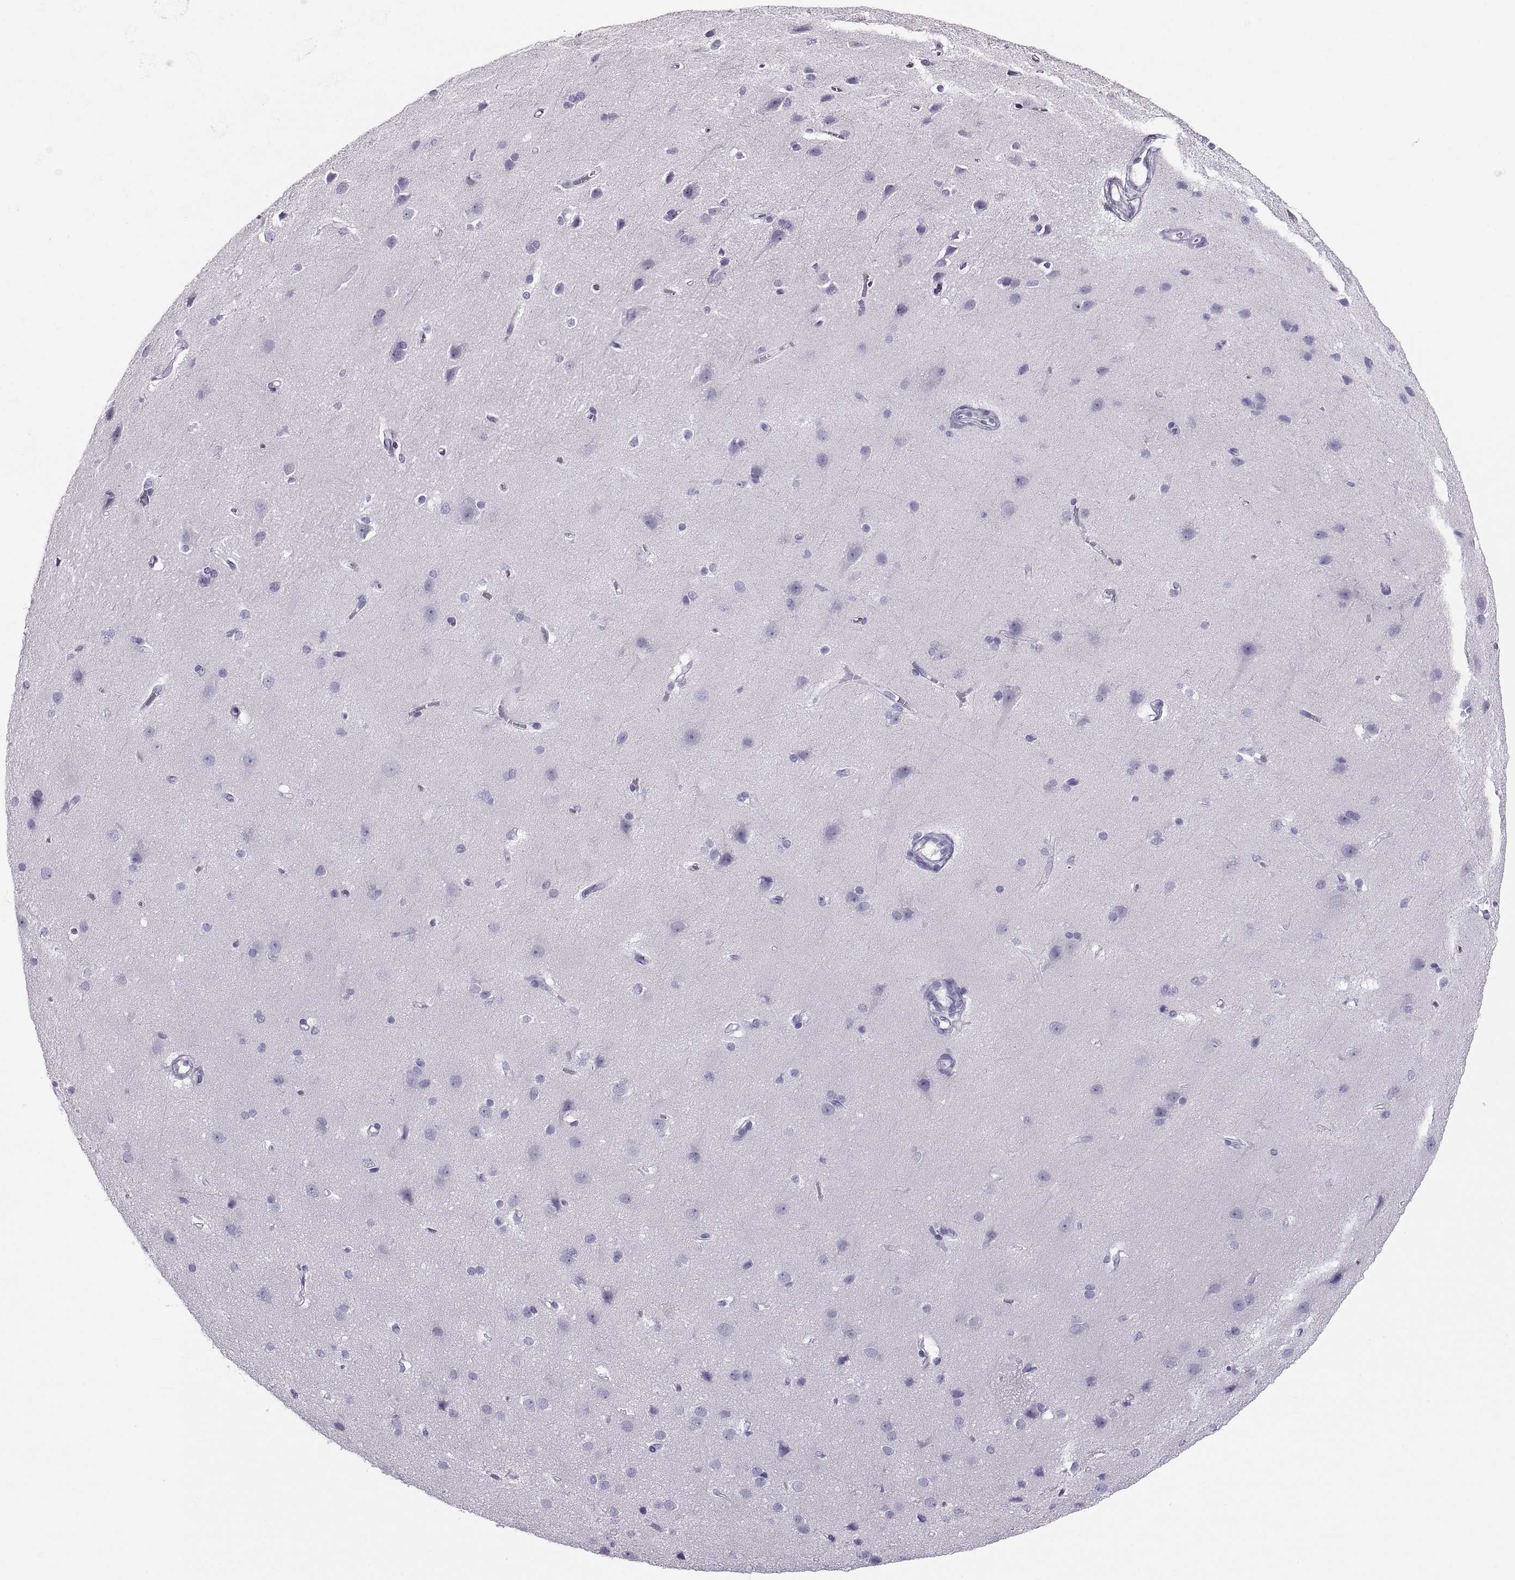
{"staining": {"intensity": "negative", "quantity": "none", "location": "none"}, "tissue": "cerebral cortex", "cell_type": "Endothelial cells", "image_type": "normal", "snomed": [{"axis": "morphology", "description": "Normal tissue, NOS"}, {"axis": "topography", "description": "Cerebral cortex"}], "caption": "Immunohistochemistry (IHC) micrograph of unremarkable cerebral cortex: cerebral cortex stained with DAB shows no significant protein staining in endothelial cells.", "gene": "CT47A10", "patient": {"sex": "male", "age": 37}}